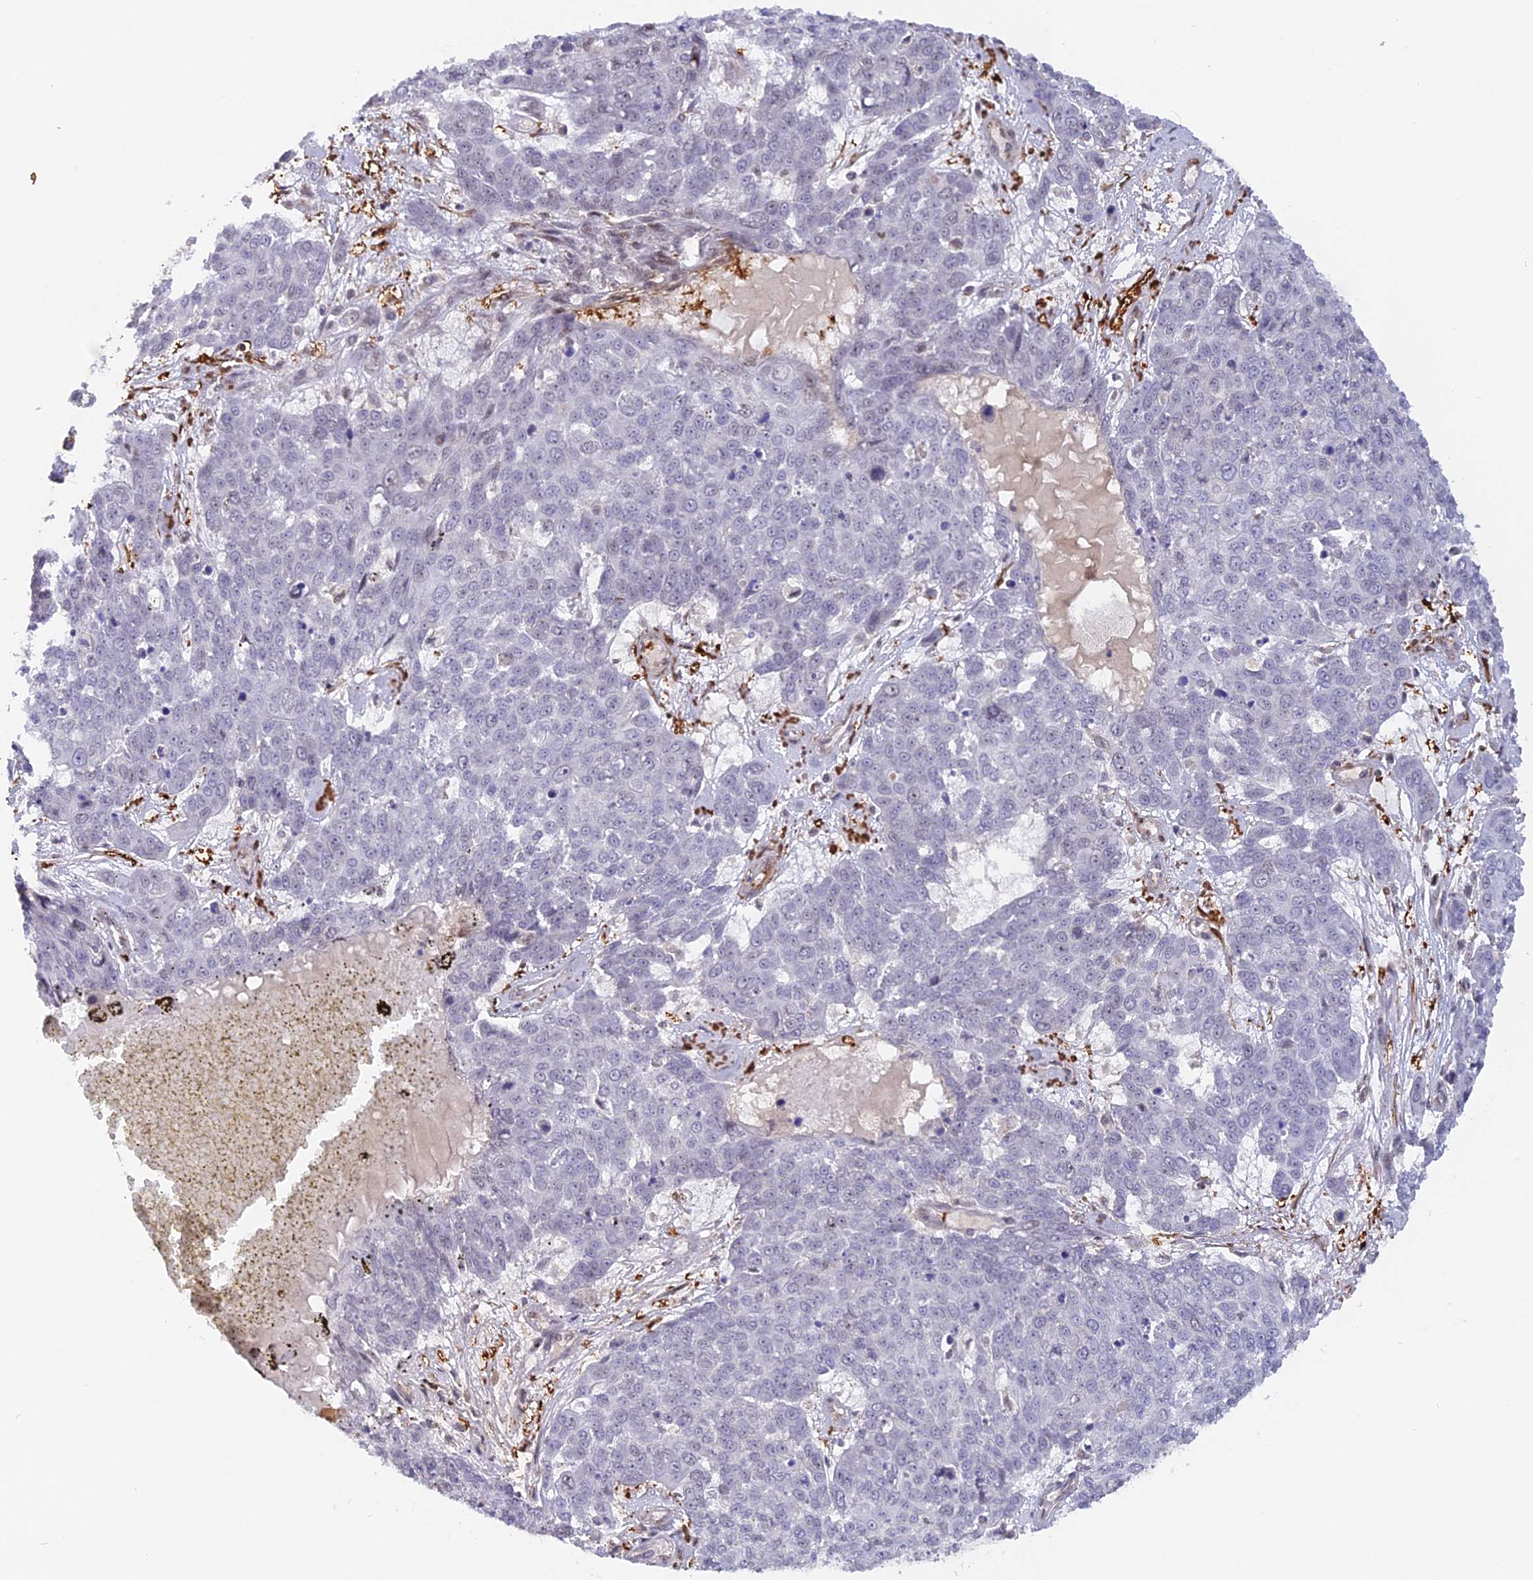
{"staining": {"intensity": "negative", "quantity": "none", "location": "none"}, "tissue": "skin cancer", "cell_type": "Tumor cells", "image_type": "cancer", "snomed": [{"axis": "morphology", "description": "Squamous cell carcinoma, NOS"}, {"axis": "topography", "description": "Skin"}], "caption": "Protein analysis of skin cancer displays no significant positivity in tumor cells. (Stains: DAB immunohistochemistry with hematoxylin counter stain, Microscopy: brightfield microscopy at high magnification).", "gene": "CCDC154", "patient": {"sex": "male", "age": 71}}